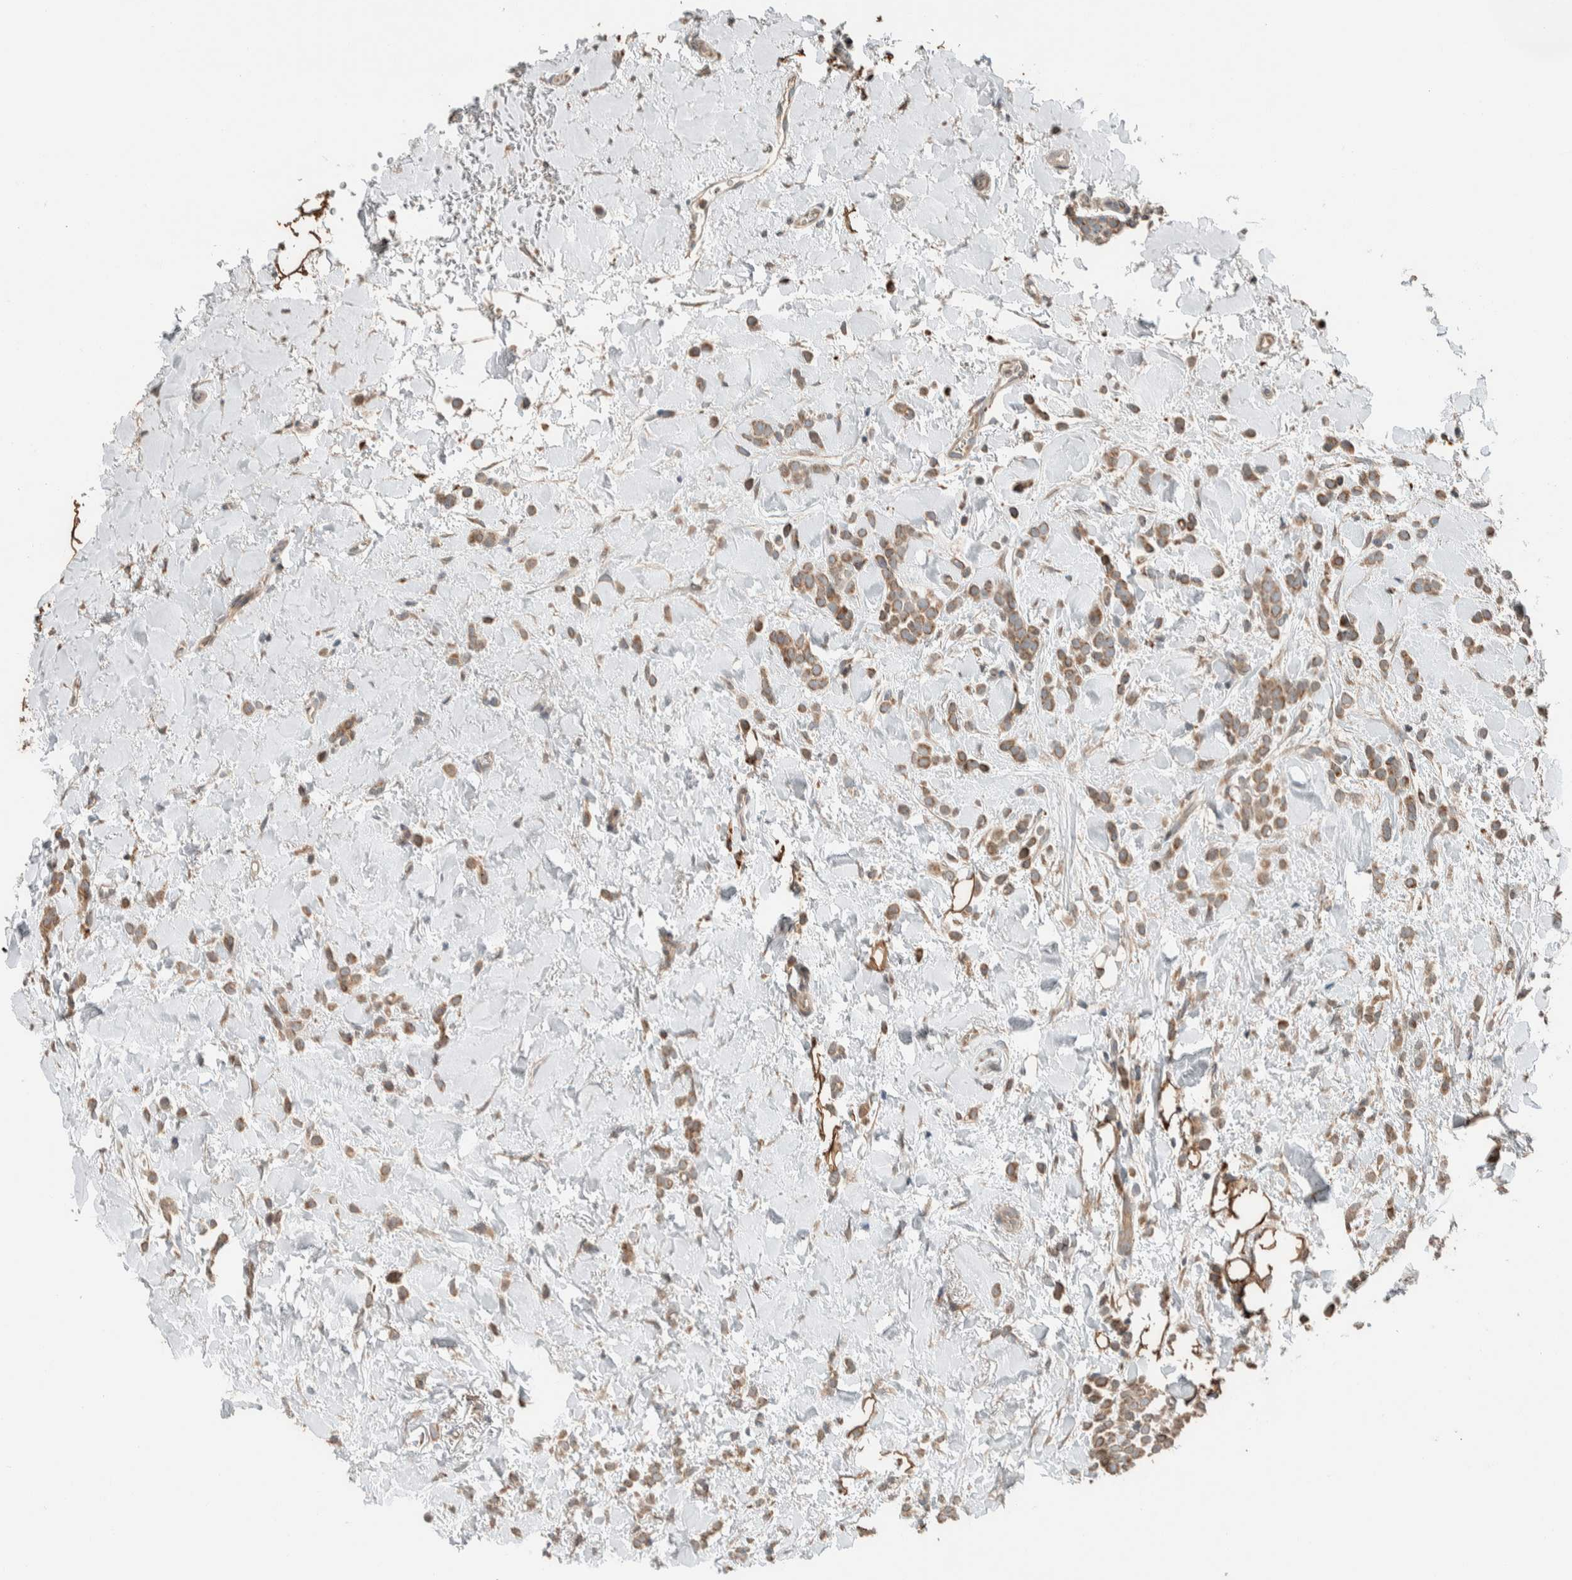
{"staining": {"intensity": "moderate", "quantity": ">75%", "location": "cytoplasmic/membranous"}, "tissue": "breast cancer", "cell_type": "Tumor cells", "image_type": "cancer", "snomed": [{"axis": "morphology", "description": "Normal tissue, NOS"}, {"axis": "morphology", "description": "Lobular carcinoma"}, {"axis": "topography", "description": "Breast"}], "caption": "This micrograph shows IHC staining of human breast lobular carcinoma, with medium moderate cytoplasmic/membranous staining in approximately >75% of tumor cells.", "gene": "NBR1", "patient": {"sex": "female", "age": 50}}